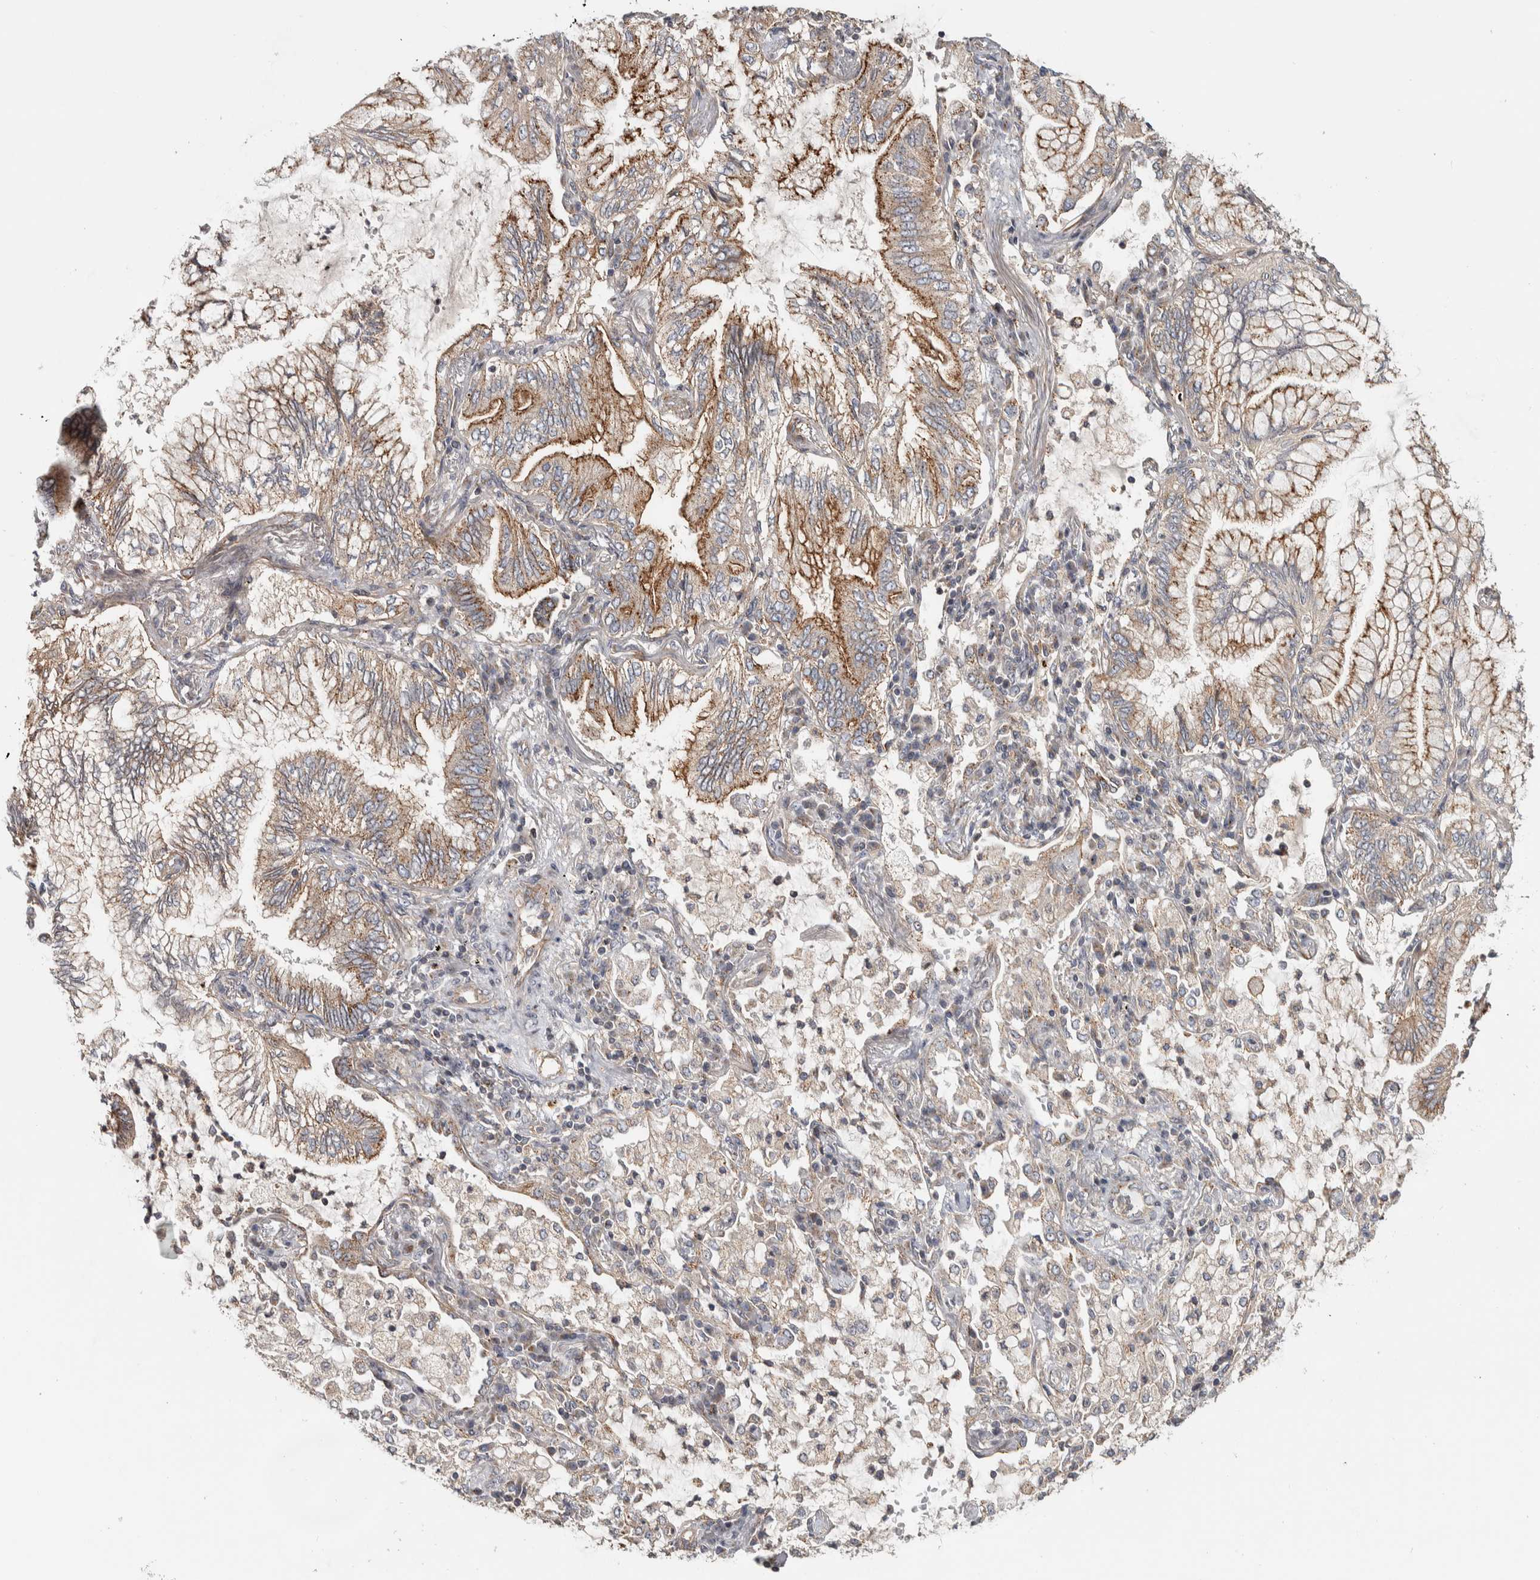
{"staining": {"intensity": "moderate", "quantity": ">75%", "location": "cytoplasmic/membranous"}, "tissue": "lung cancer", "cell_type": "Tumor cells", "image_type": "cancer", "snomed": [{"axis": "morphology", "description": "Adenocarcinoma, NOS"}, {"axis": "topography", "description": "Lung"}], "caption": "Lung adenocarcinoma tissue demonstrates moderate cytoplasmic/membranous expression in about >75% of tumor cells", "gene": "CHMP4C", "patient": {"sex": "female", "age": 70}}